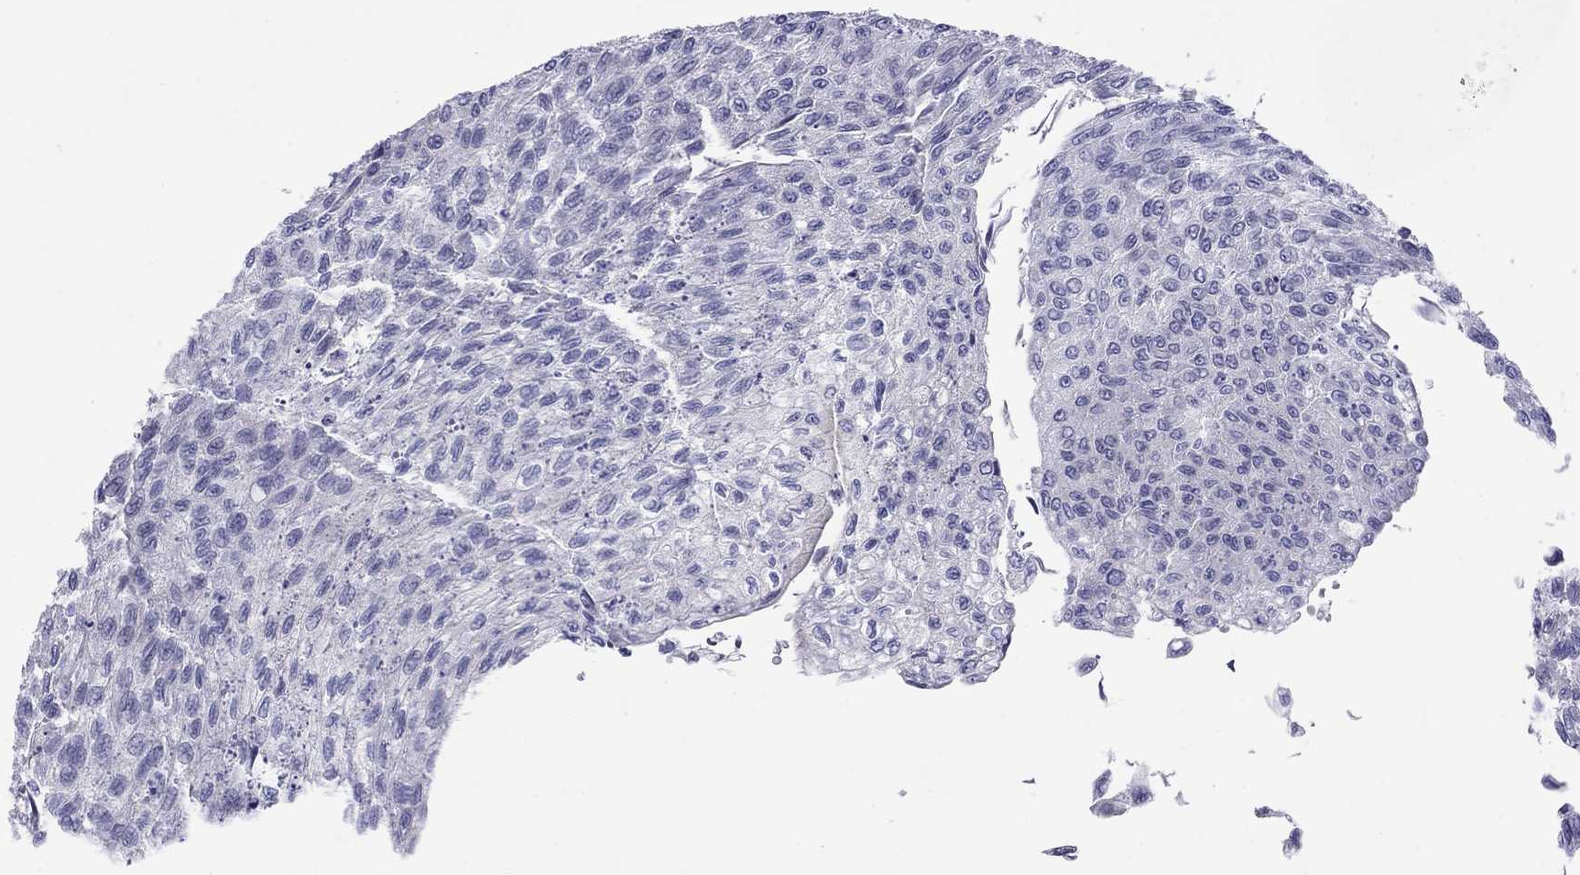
{"staining": {"intensity": "negative", "quantity": "none", "location": "none"}, "tissue": "urothelial cancer", "cell_type": "Tumor cells", "image_type": "cancer", "snomed": [{"axis": "morphology", "description": "Urothelial carcinoma, Low grade"}, {"axis": "topography", "description": "Ureter, NOS"}, {"axis": "topography", "description": "Urinary bladder"}], "caption": "DAB immunohistochemical staining of urothelial cancer displays no significant expression in tumor cells.", "gene": "CMYA5", "patient": {"sex": "male", "age": 78}}